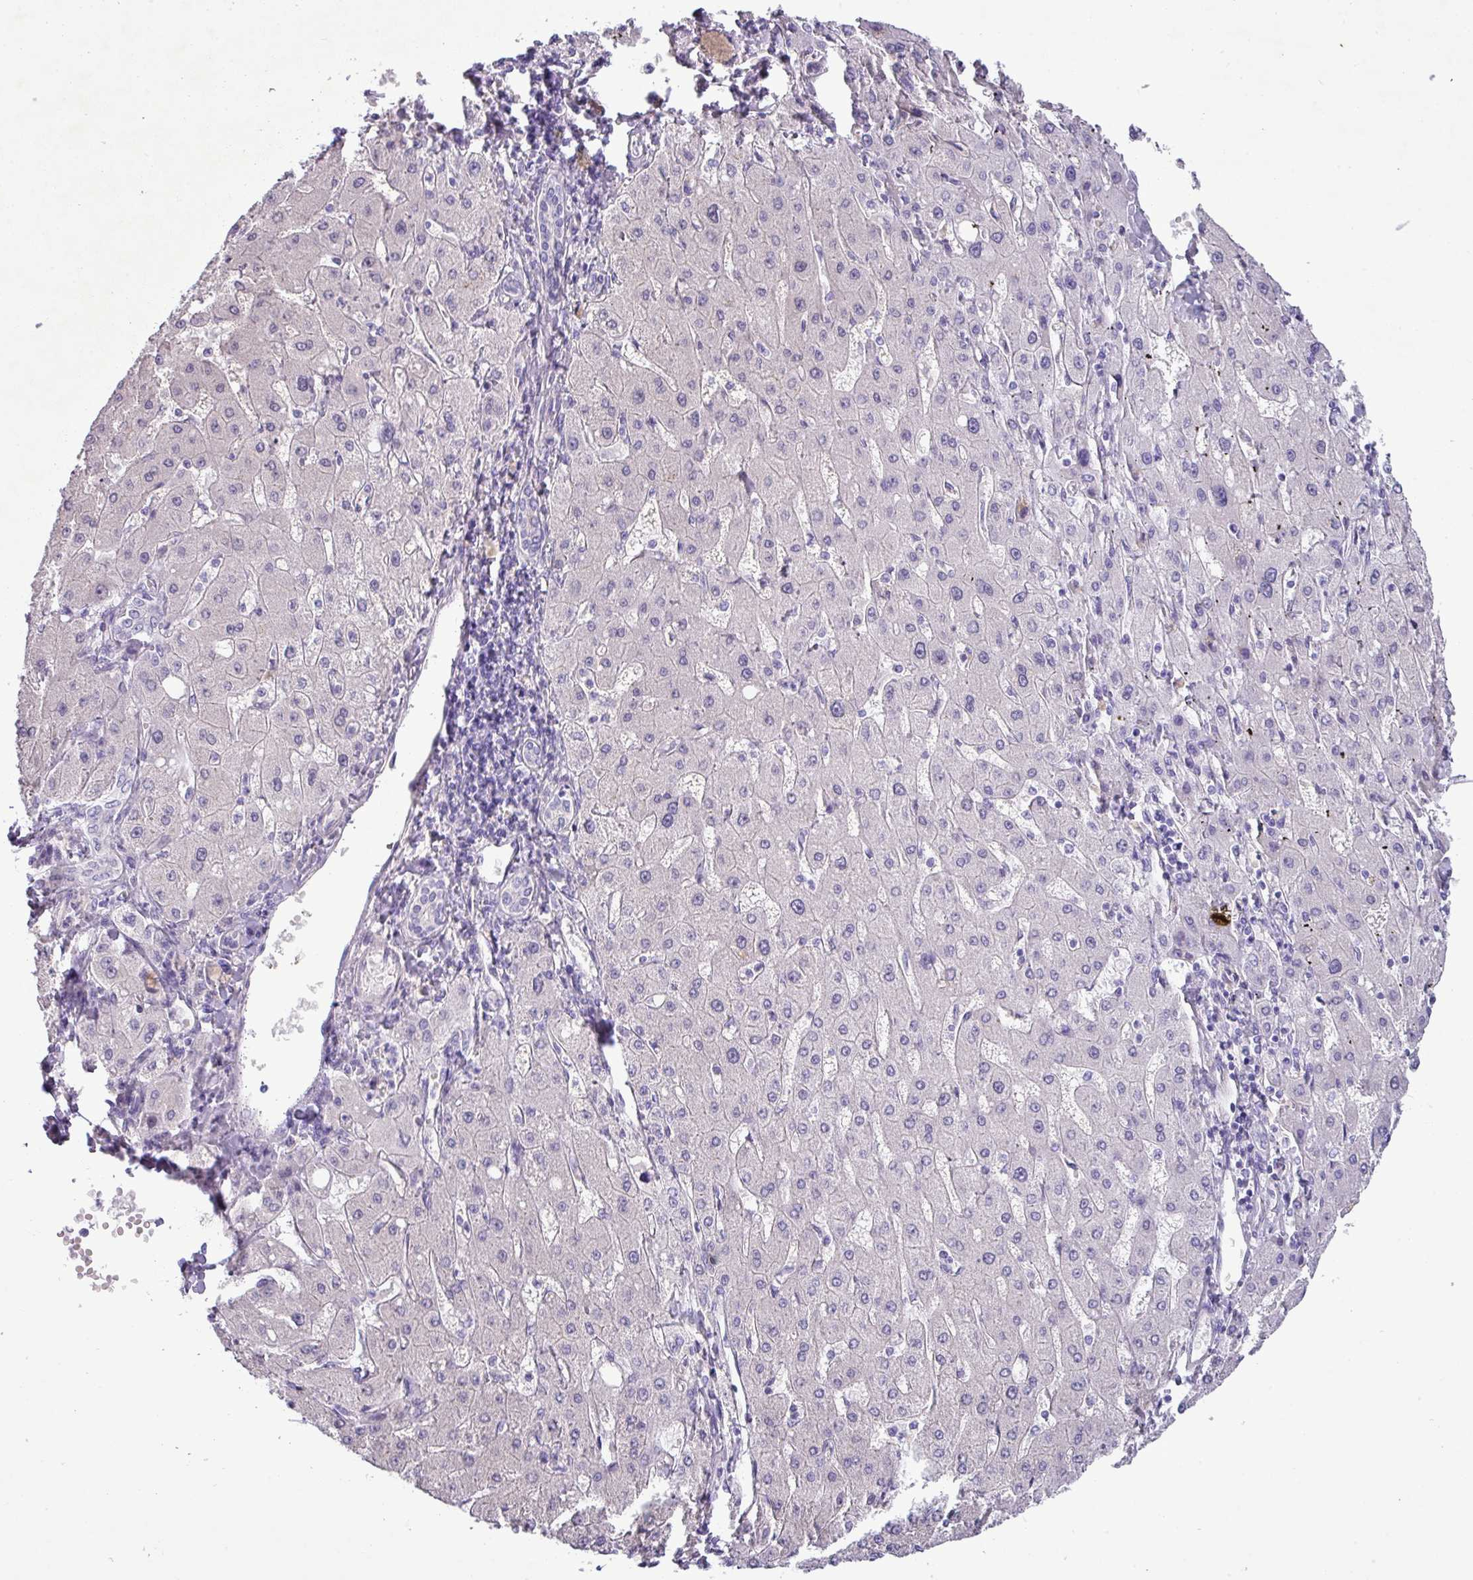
{"staining": {"intensity": "negative", "quantity": "none", "location": "none"}, "tissue": "liver cancer", "cell_type": "Tumor cells", "image_type": "cancer", "snomed": [{"axis": "morphology", "description": "Carcinoma, Hepatocellular, NOS"}, {"axis": "topography", "description": "Liver"}], "caption": "The micrograph demonstrates no staining of tumor cells in liver cancer. The staining was performed using DAB (3,3'-diaminobenzidine) to visualize the protein expression in brown, while the nuclei were stained in blue with hematoxylin (Magnification: 20x).", "gene": "KIRREL3", "patient": {"sex": "male", "age": 72}}